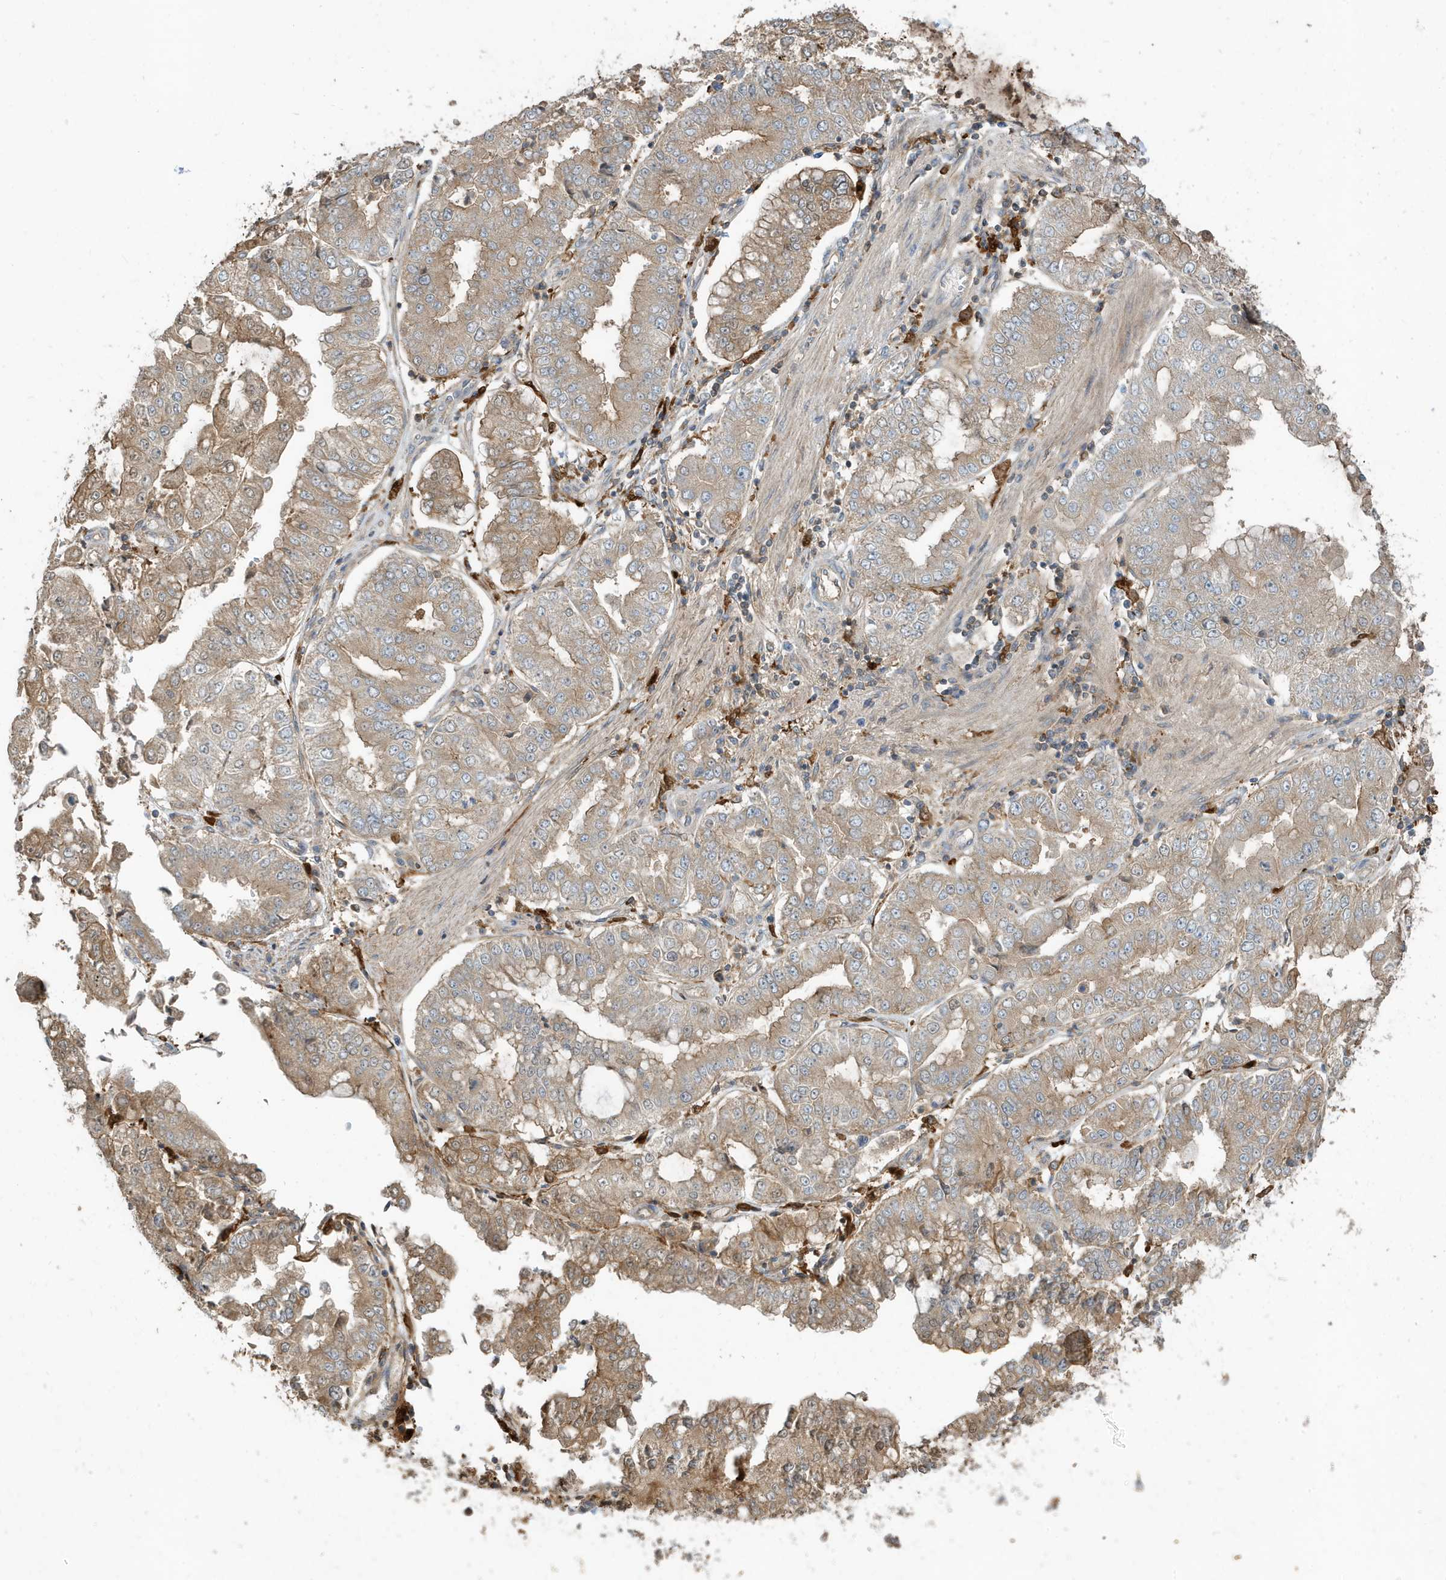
{"staining": {"intensity": "weak", "quantity": ">75%", "location": "cytoplasmic/membranous"}, "tissue": "stomach cancer", "cell_type": "Tumor cells", "image_type": "cancer", "snomed": [{"axis": "morphology", "description": "Adenocarcinoma, NOS"}, {"axis": "topography", "description": "Stomach"}], "caption": "Immunohistochemistry micrograph of neoplastic tissue: human stomach cancer stained using immunohistochemistry shows low levels of weak protein expression localized specifically in the cytoplasmic/membranous of tumor cells, appearing as a cytoplasmic/membranous brown color.", "gene": "ABTB1", "patient": {"sex": "male", "age": 76}}